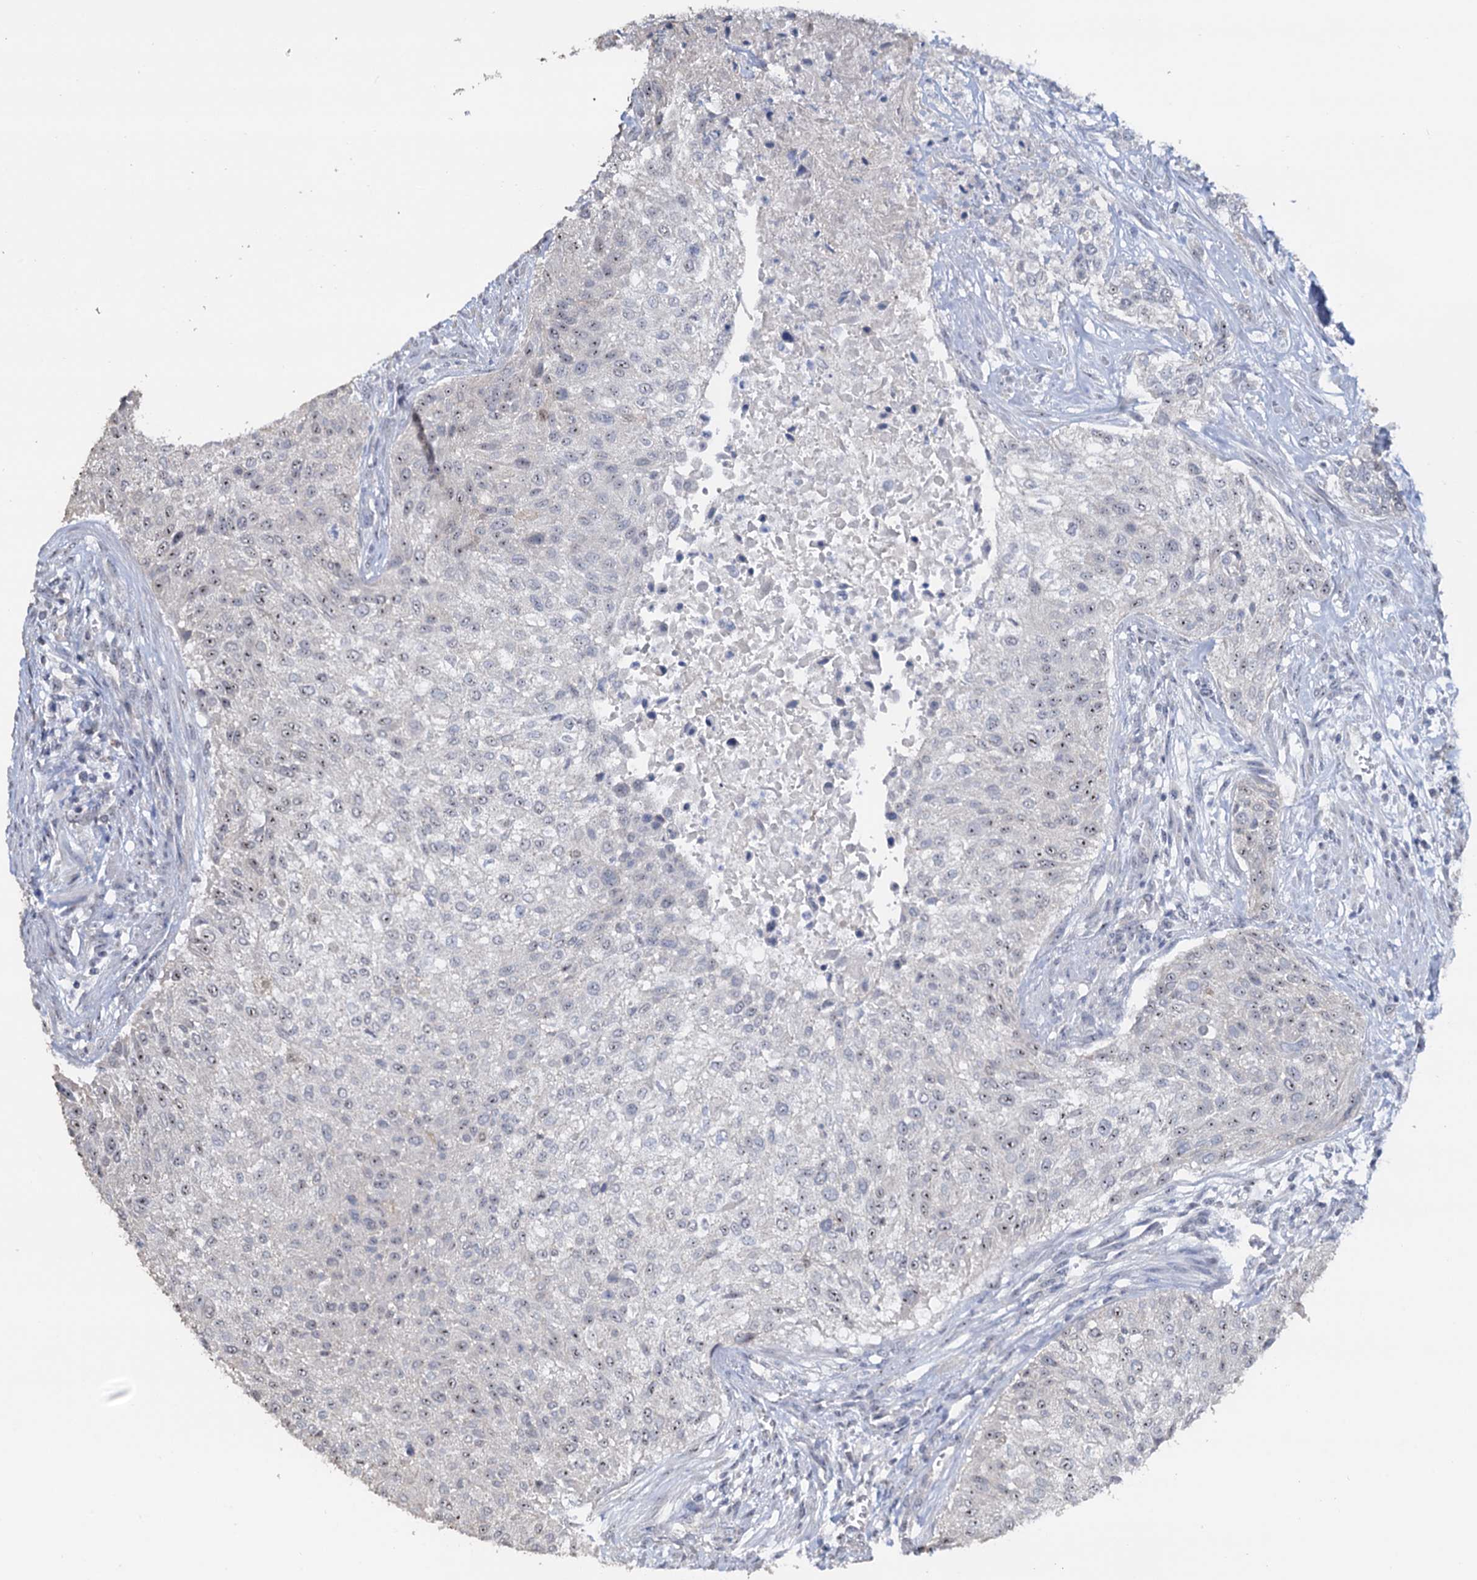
{"staining": {"intensity": "weak", "quantity": "25%-75%", "location": "nuclear"}, "tissue": "urothelial cancer", "cell_type": "Tumor cells", "image_type": "cancer", "snomed": [{"axis": "morphology", "description": "Normal tissue, NOS"}, {"axis": "morphology", "description": "Urothelial carcinoma, NOS"}, {"axis": "topography", "description": "Urinary bladder"}, {"axis": "topography", "description": "Peripheral nerve tissue"}], "caption": "Approximately 25%-75% of tumor cells in human transitional cell carcinoma demonstrate weak nuclear protein staining as visualized by brown immunohistochemical staining.", "gene": "C2CD3", "patient": {"sex": "male", "age": 35}}